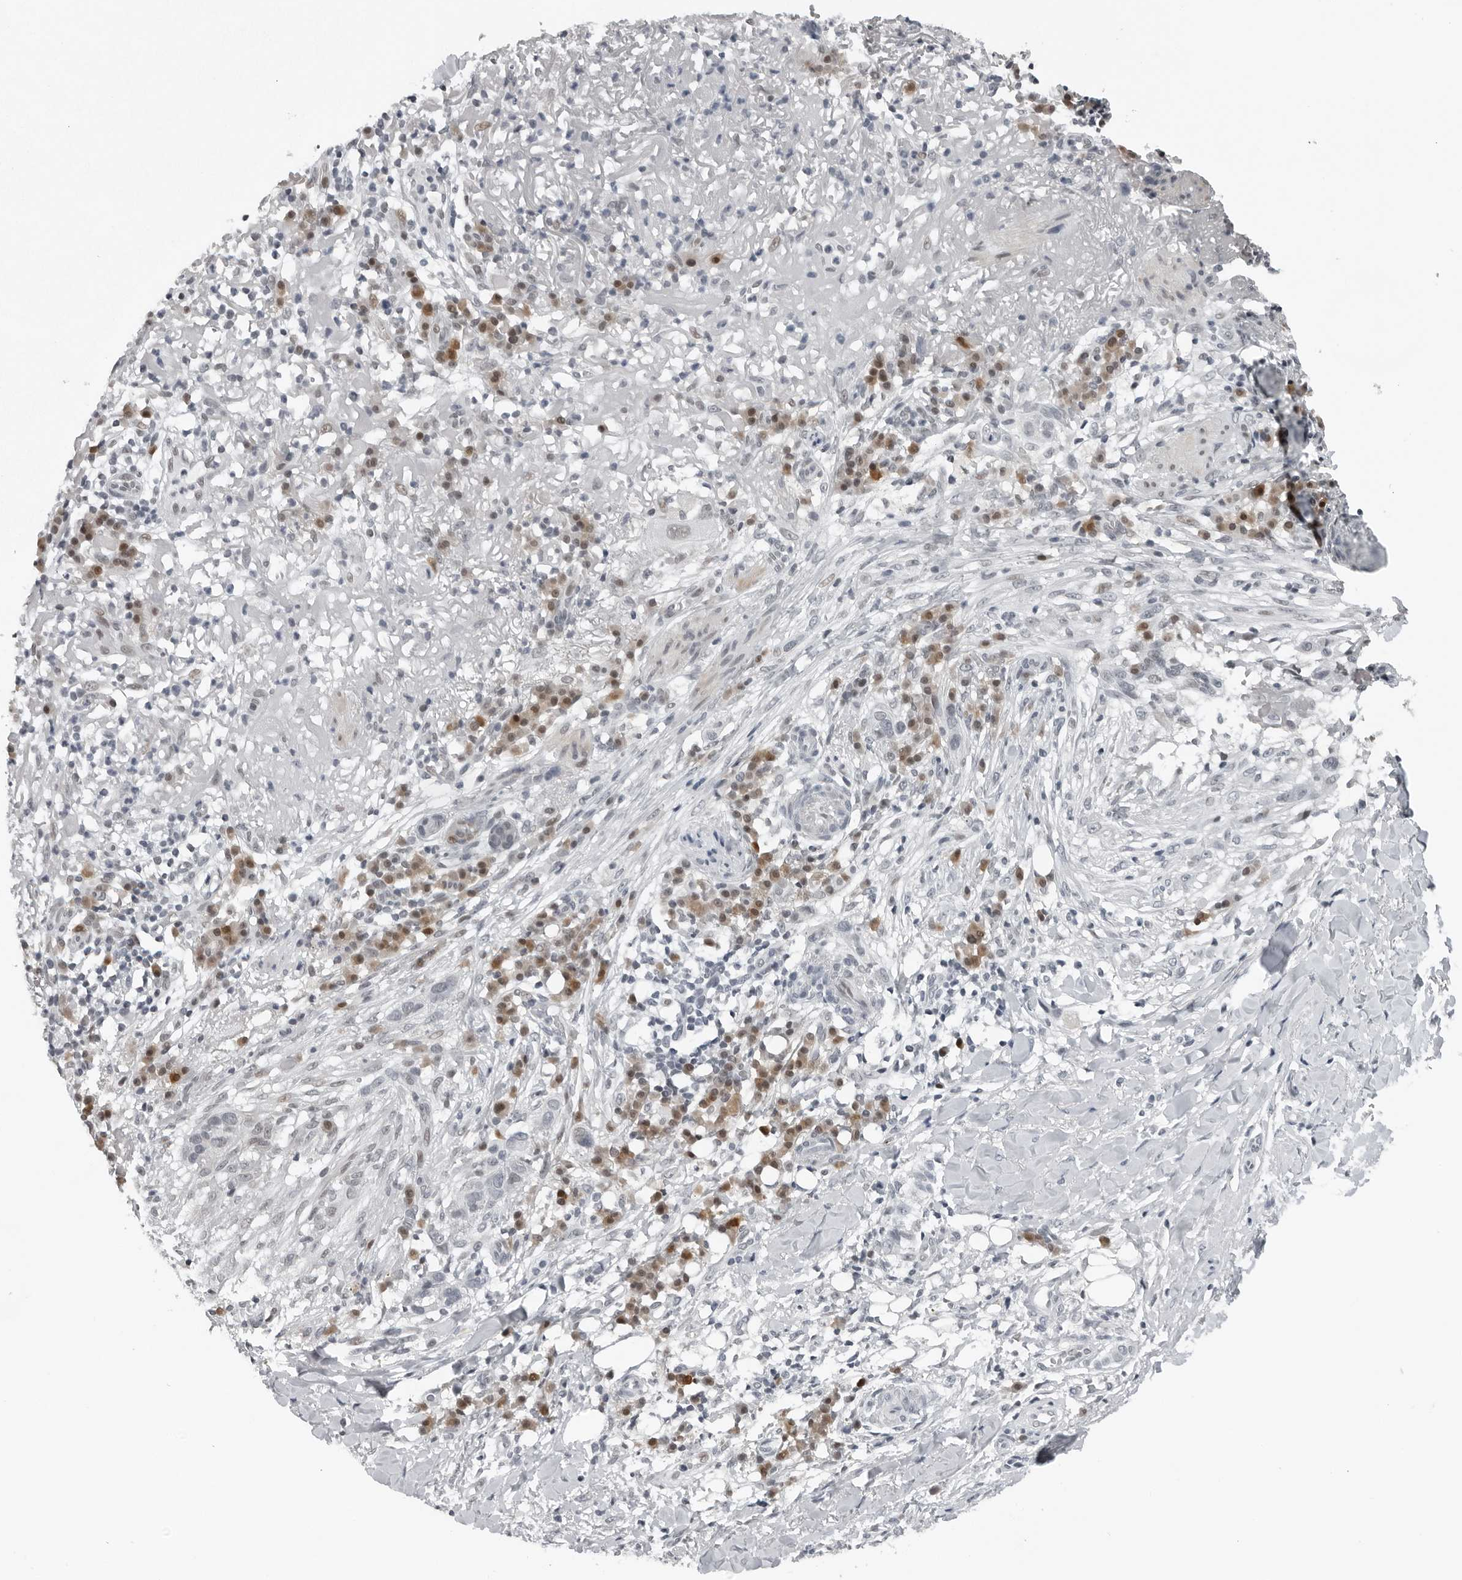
{"staining": {"intensity": "negative", "quantity": "none", "location": "none"}, "tissue": "skin cancer", "cell_type": "Tumor cells", "image_type": "cancer", "snomed": [{"axis": "morphology", "description": "Normal tissue, NOS"}, {"axis": "morphology", "description": "Squamous cell carcinoma, NOS"}, {"axis": "topography", "description": "Skin"}], "caption": "Tumor cells show no significant protein positivity in skin squamous cell carcinoma.", "gene": "PPP1R42", "patient": {"sex": "female", "age": 96}}